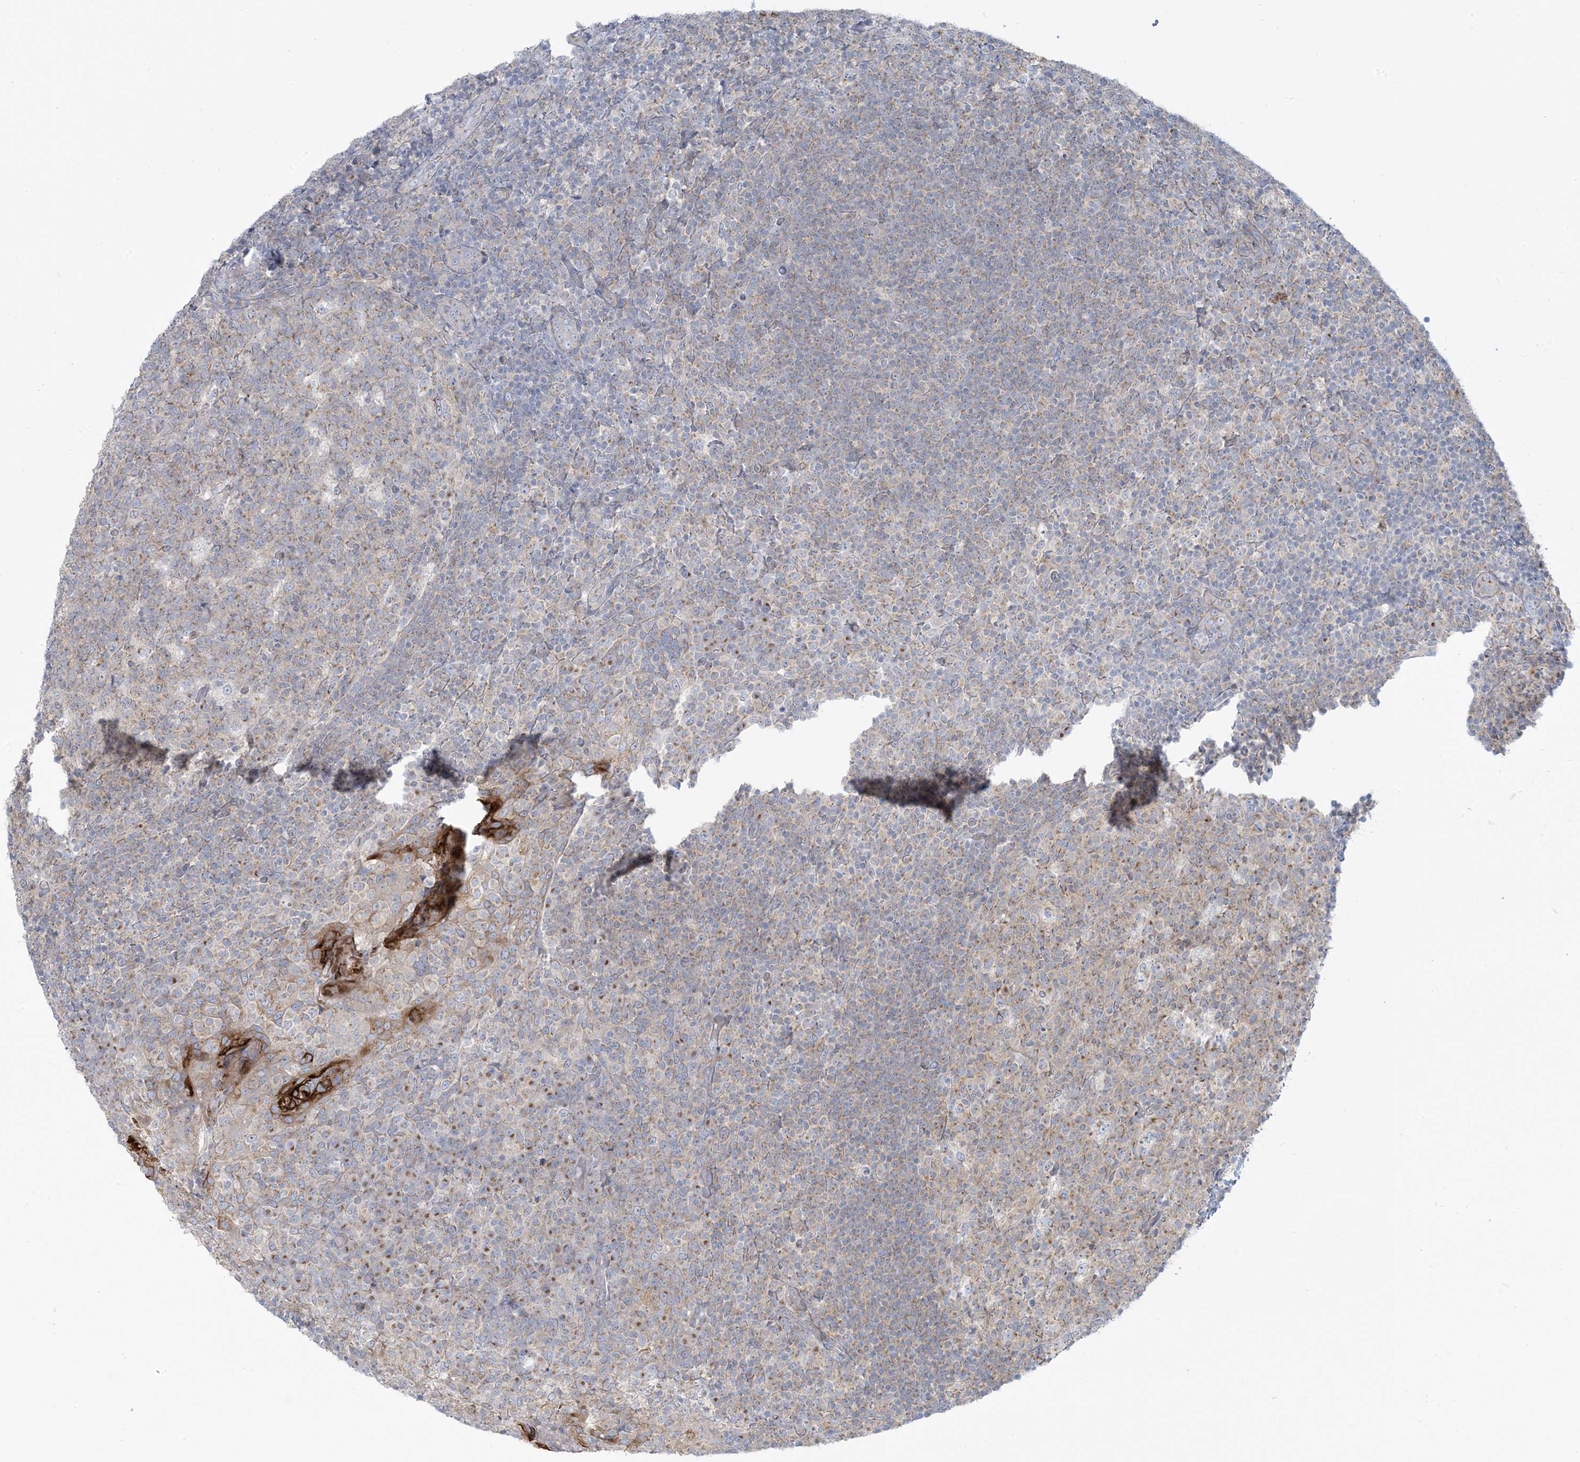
{"staining": {"intensity": "moderate", "quantity": "25%-75%", "location": "cytoplasmic/membranous"}, "tissue": "tonsil", "cell_type": "Germinal center cells", "image_type": "normal", "snomed": [{"axis": "morphology", "description": "Normal tissue, NOS"}, {"axis": "topography", "description": "Tonsil"}], "caption": "Immunohistochemistry (IHC) histopathology image of benign tonsil: tonsil stained using immunohistochemistry (IHC) displays medium levels of moderate protein expression localized specifically in the cytoplasmic/membranous of germinal center cells, appearing as a cytoplasmic/membranous brown color.", "gene": "AFTPH", "patient": {"sex": "female", "age": 19}}